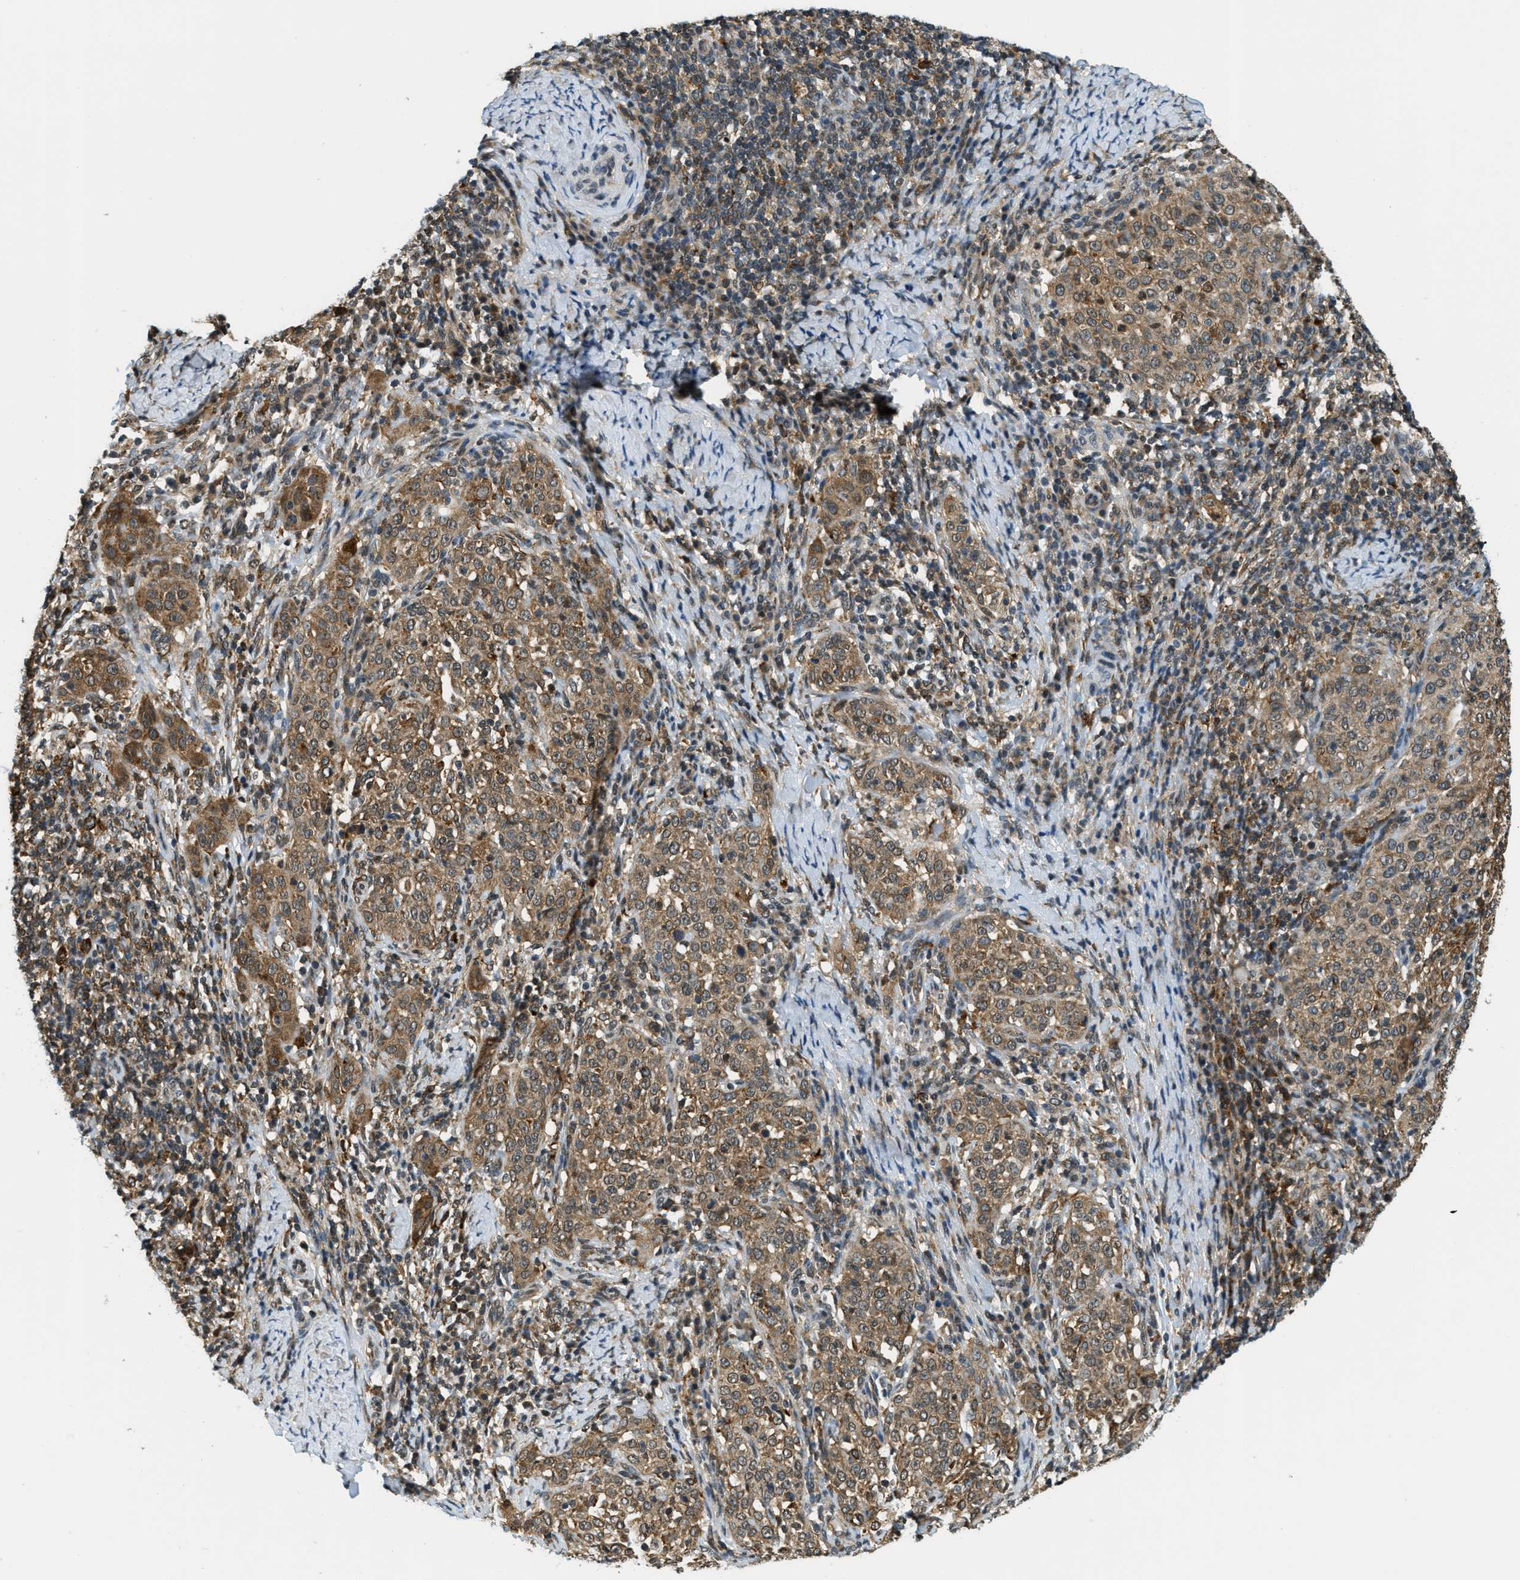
{"staining": {"intensity": "moderate", "quantity": ">75%", "location": "cytoplasmic/membranous"}, "tissue": "cervical cancer", "cell_type": "Tumor cells", "image_type": "cancer", "snomed": [{"axis": "morphology", "description": "Squamous cell carcinoma, NOS"}, {"axis": "topography", "description": "Cervix"}], "caption": "Human cervical cancer stained with a brown dye reveals moderate cytoplasmic/membranous positive staining in approximately >75% of tumor cells.", "gene": "RAB11FIP1", "patient": {"sex": "female", "age": 51}}